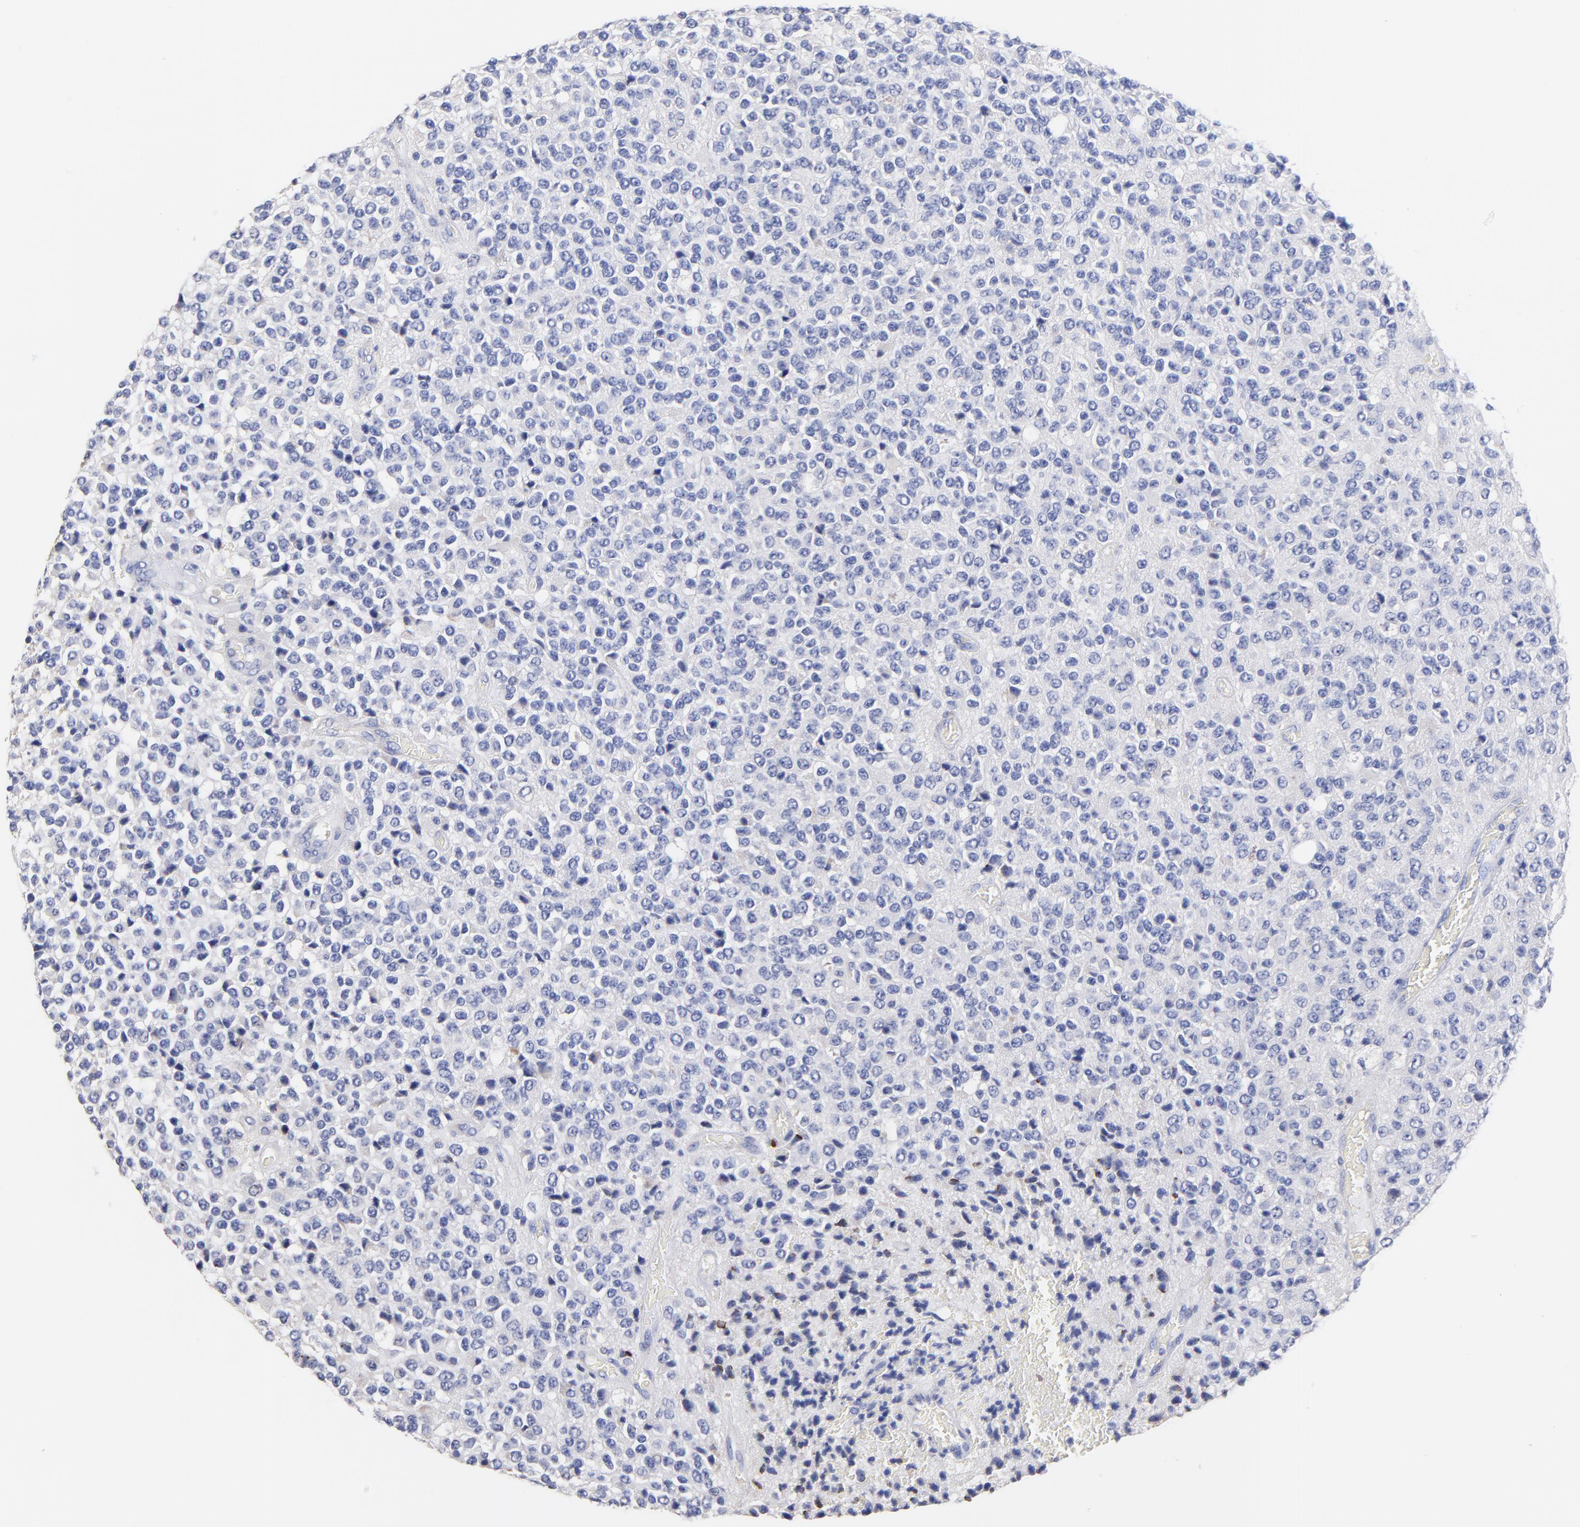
{"staining": {"intensity": "weak", "quantity": "<25%", "location": "cytoplasmic/membranous"}, "tissue": "glioma", "cell_type": "Tumor cells", "image_type": "cancer", "snomed": [{"axis": "morphology", "description": "Glioma, malignant, High grade"}, {"axis": "topography", "description": "pancreas cauda"}], "caption": "A photomicrograph of glioma stained for a protein demonstrates no brown staining in tumor cells.", "gene": "LAX1", "patient": {"sex": "male", "age": 60}}